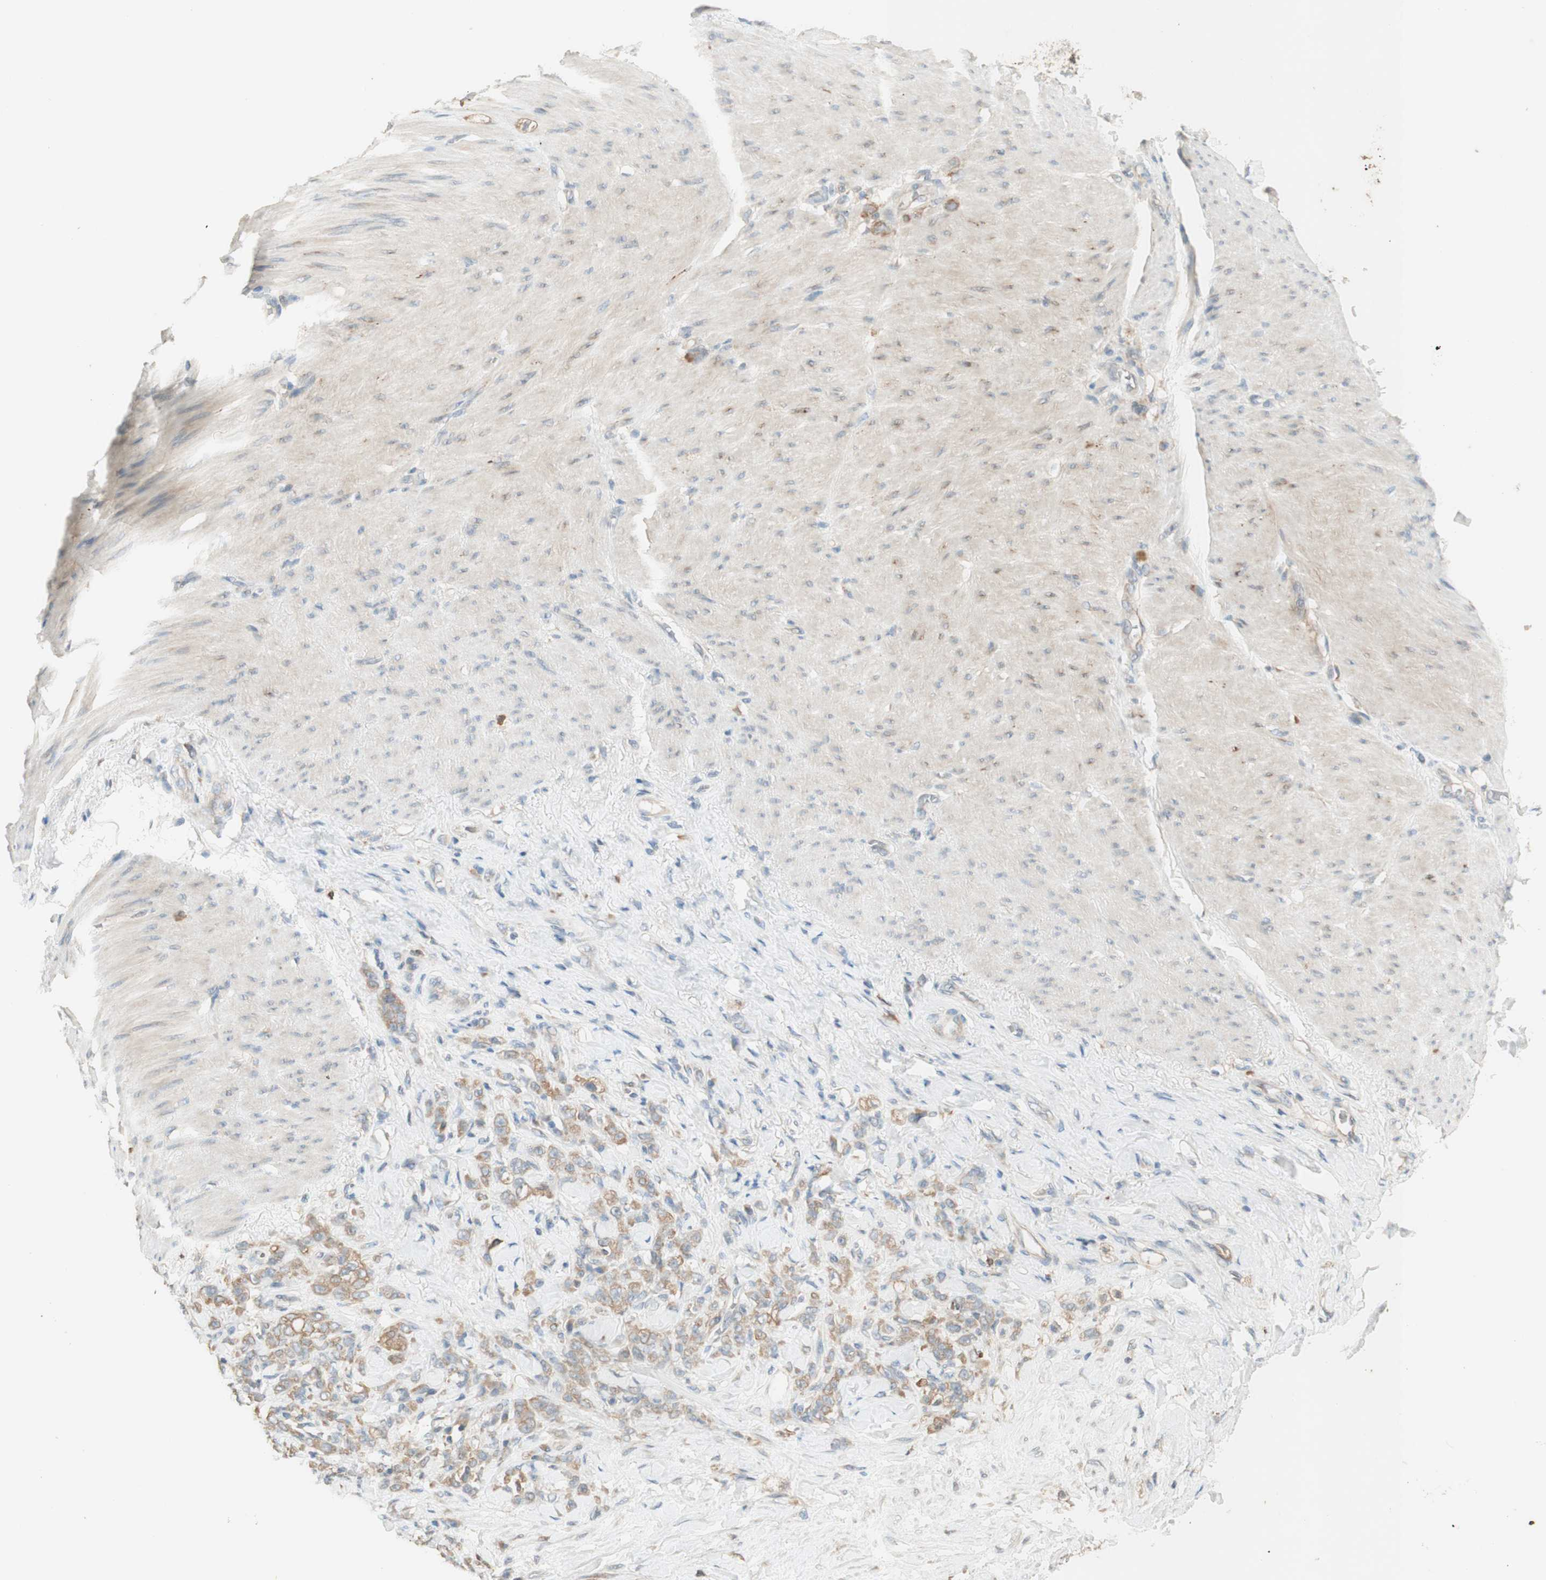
{"staining": {"intensity": "moderate", "quantity": ">75%", "location": "cytoplasmic/membranous"}, "tissue": "stomach cancer", "cell_type": "Tumor cells", "image_type": "cancer", "snomed": [{"axis": "morphology", "description": "Adenocarcinoma, NOS"}, {"axis": "topography", "description": "Stomach"}], "caption": "Immunohistochemistry staining of adenocarcinoma (stomach), which exhibits medium levels of moderate cytoplasmic/membranous expression in about >75% of tumor cells indicating moderate cytoplasmic/membranous protein staining. The staining was performed using DAB (brown) for protein detection and nuclei were counterstained in hematoxylin (blue).", "gene": "CLCN2", "patient": {"sex": "male", "age": 82}}